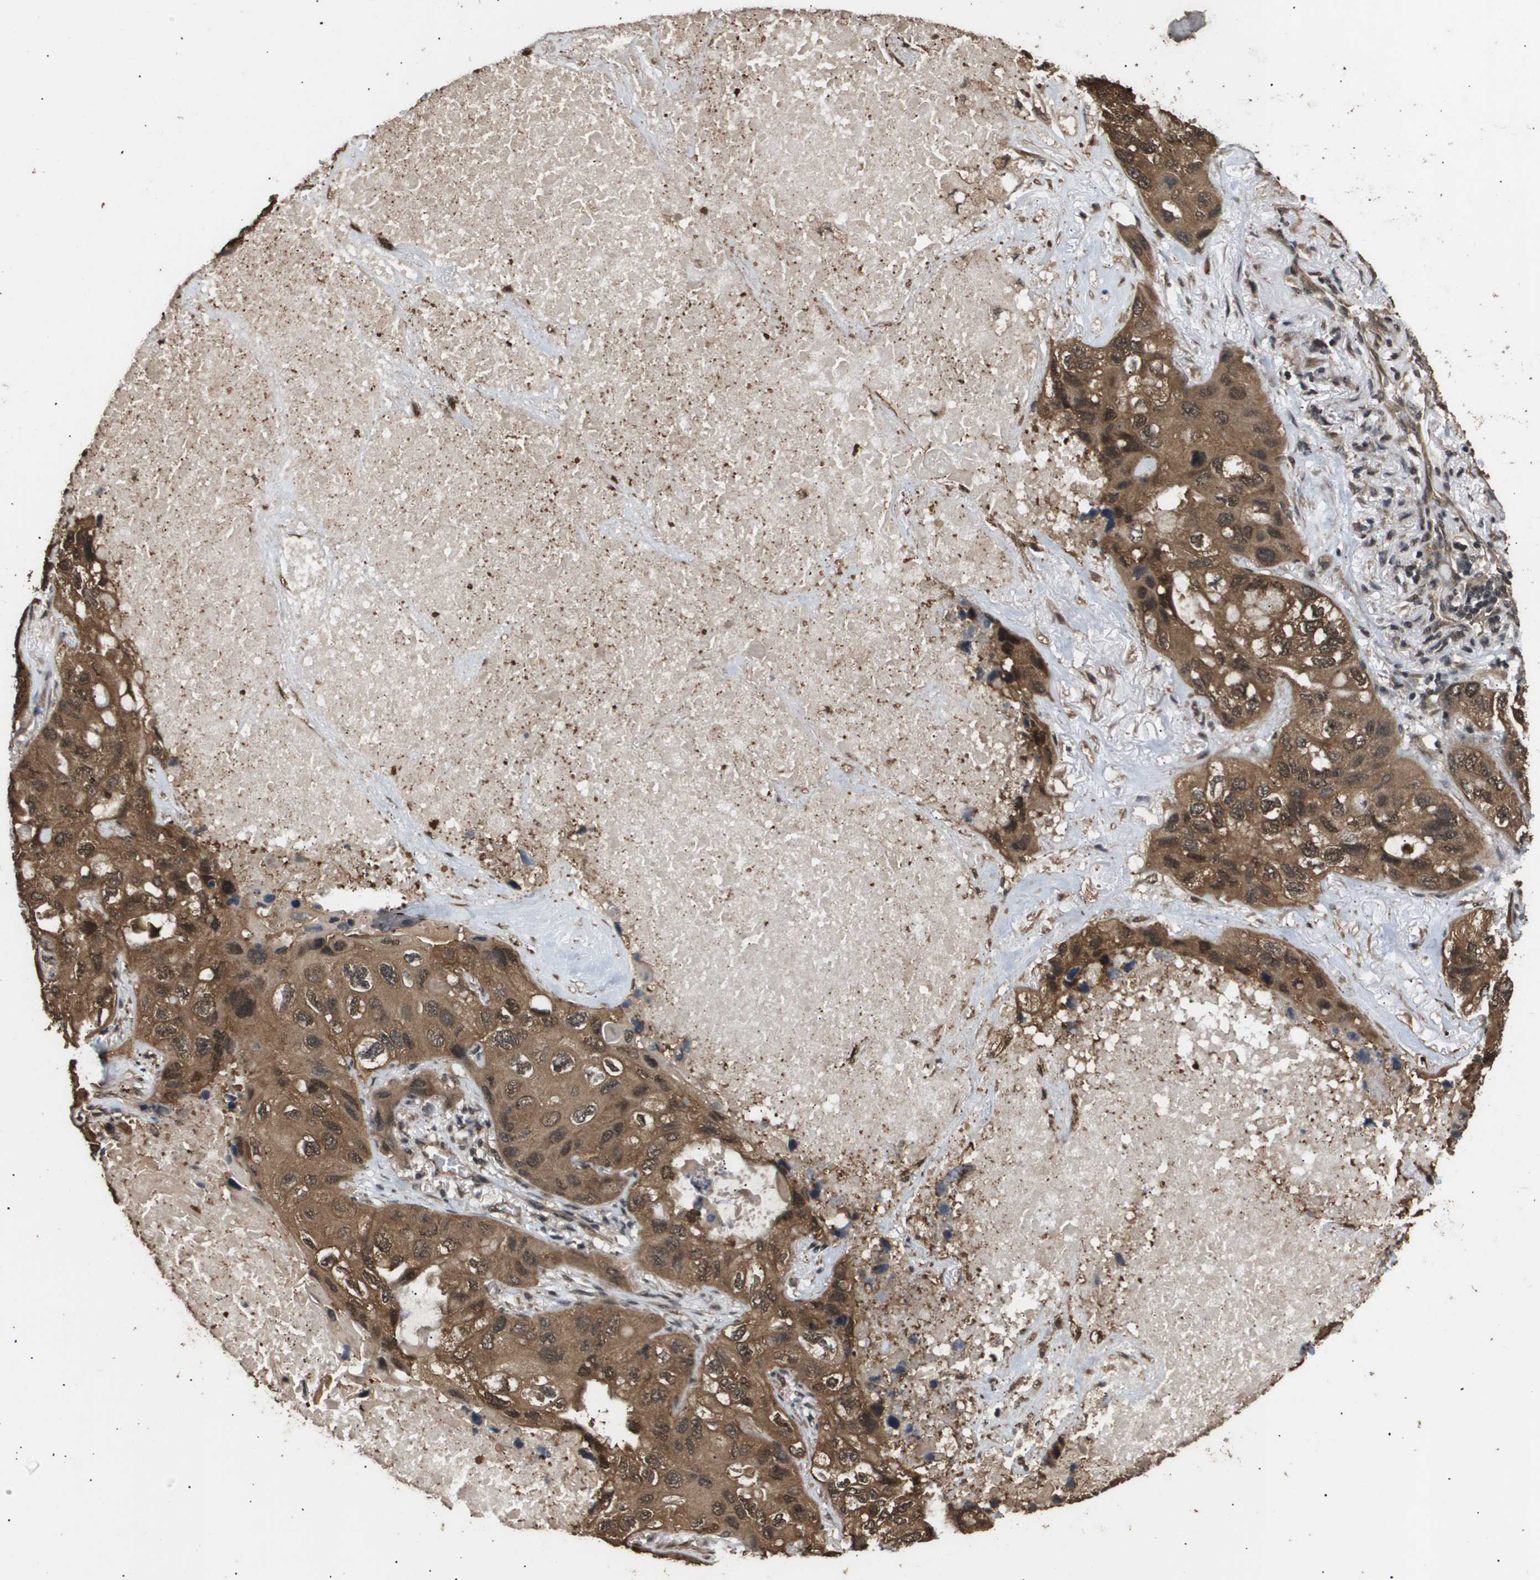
{"staining": {"intensity": "moderate", "quantity": ">75%", "location": "cytoplasmic/membranous,nuclear"}, "tissue": "lung cancer", "cell_type": "Tumor cells", "image_type": "cancer", "snomed": [{"axis": "morphology", "description": "Squamous cell carcinoma, NOS"}, {"axis": "topography", "description": "Lung"}], "caption": "This micrograph shows lung squamous cell carcinoma stained with immunohistochemistry (IHC) to label a protein in brown. The cytoplasmic/membranous and nuclear of tumor cells show moderate positivity for the protein. Nuclei are counter-stained blue.", "gene": "ING1", "patient": {"sex": "female", "age": 73}}